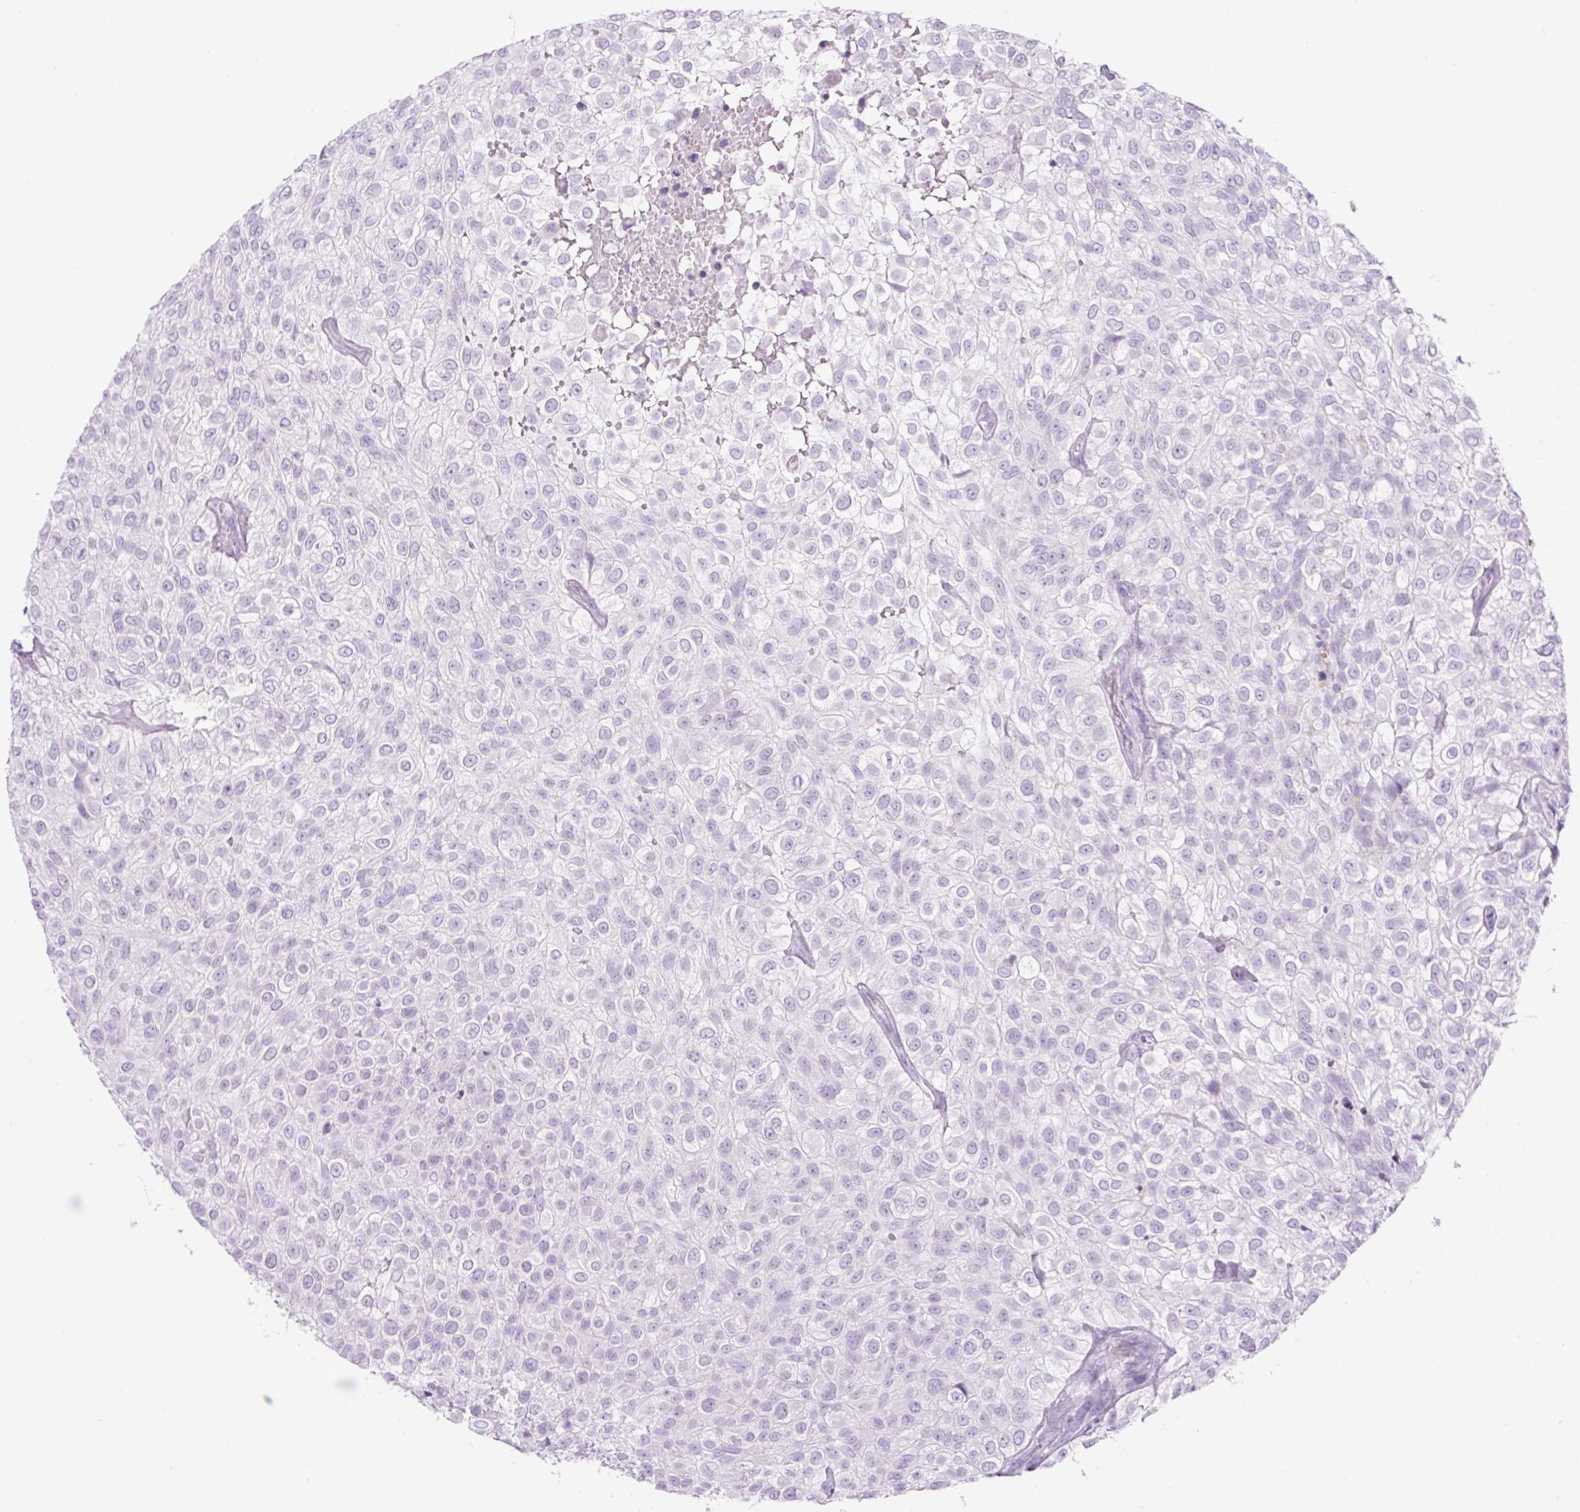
{"staining": {"intensity": "negative", "quantity": "none", "location": "none"}, "tissue": "urothelial cancer", "cell_type": "Tumor cells", "image_type": "cancer", "snomed": [{"axis": "morphology", "description": "Urothelial carcinoma, High grade"}, {"axis": "topography", "description": "Urinary bladder"}], "caption": "Tumor cells show no significant protein expression in urothelial carcinoma (high-grade).", "gene": "PALM3", "patient": {"sex": "male", "age": 56}}